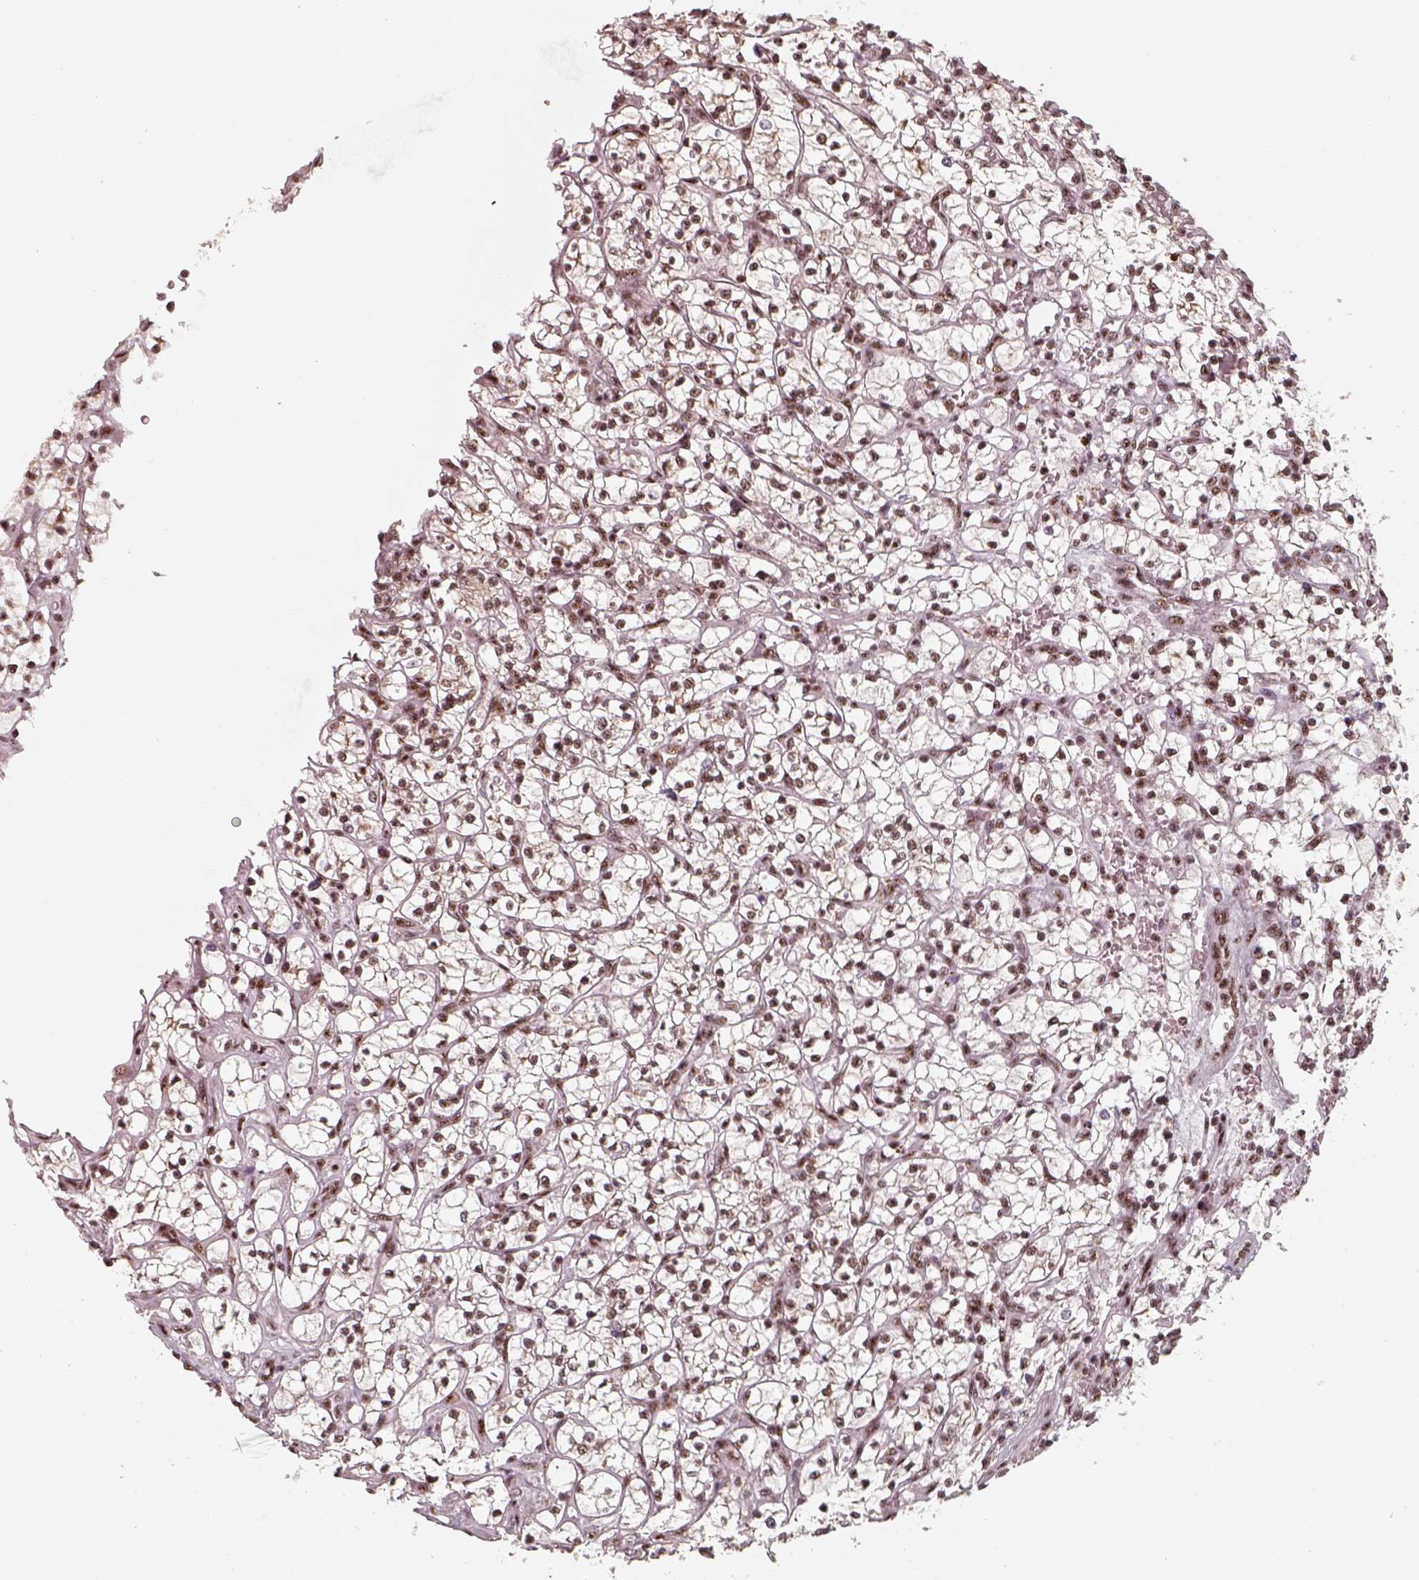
{"staining": {"intensity": "strong", "quantity": ">75%", "location": "nuclear"}, "tissue": "renal cancer", "cell_type": "Tumor cells", "image_type": "cancer", "snomed": [{"axis": "morphology", "description": "Adenocarcinoma, NOS"}, {"axis": "topography", "description": "Kidney"}], "caption": "An immunohistochemistry histopathology image of neoplastic tissue is shown. Protein staining in brown shows strong nuclear positivity in renal cancer (adenocarcinoma) within tumor cells. The staining is performed using DAB (3,3'-diaminobenzidine) brown chromogen to label protein expression. The nuclei are counter-stained blue using hematoxylin.", "gene": "ATXN7L3", "patient": {"sex": "female", "age": 64}}